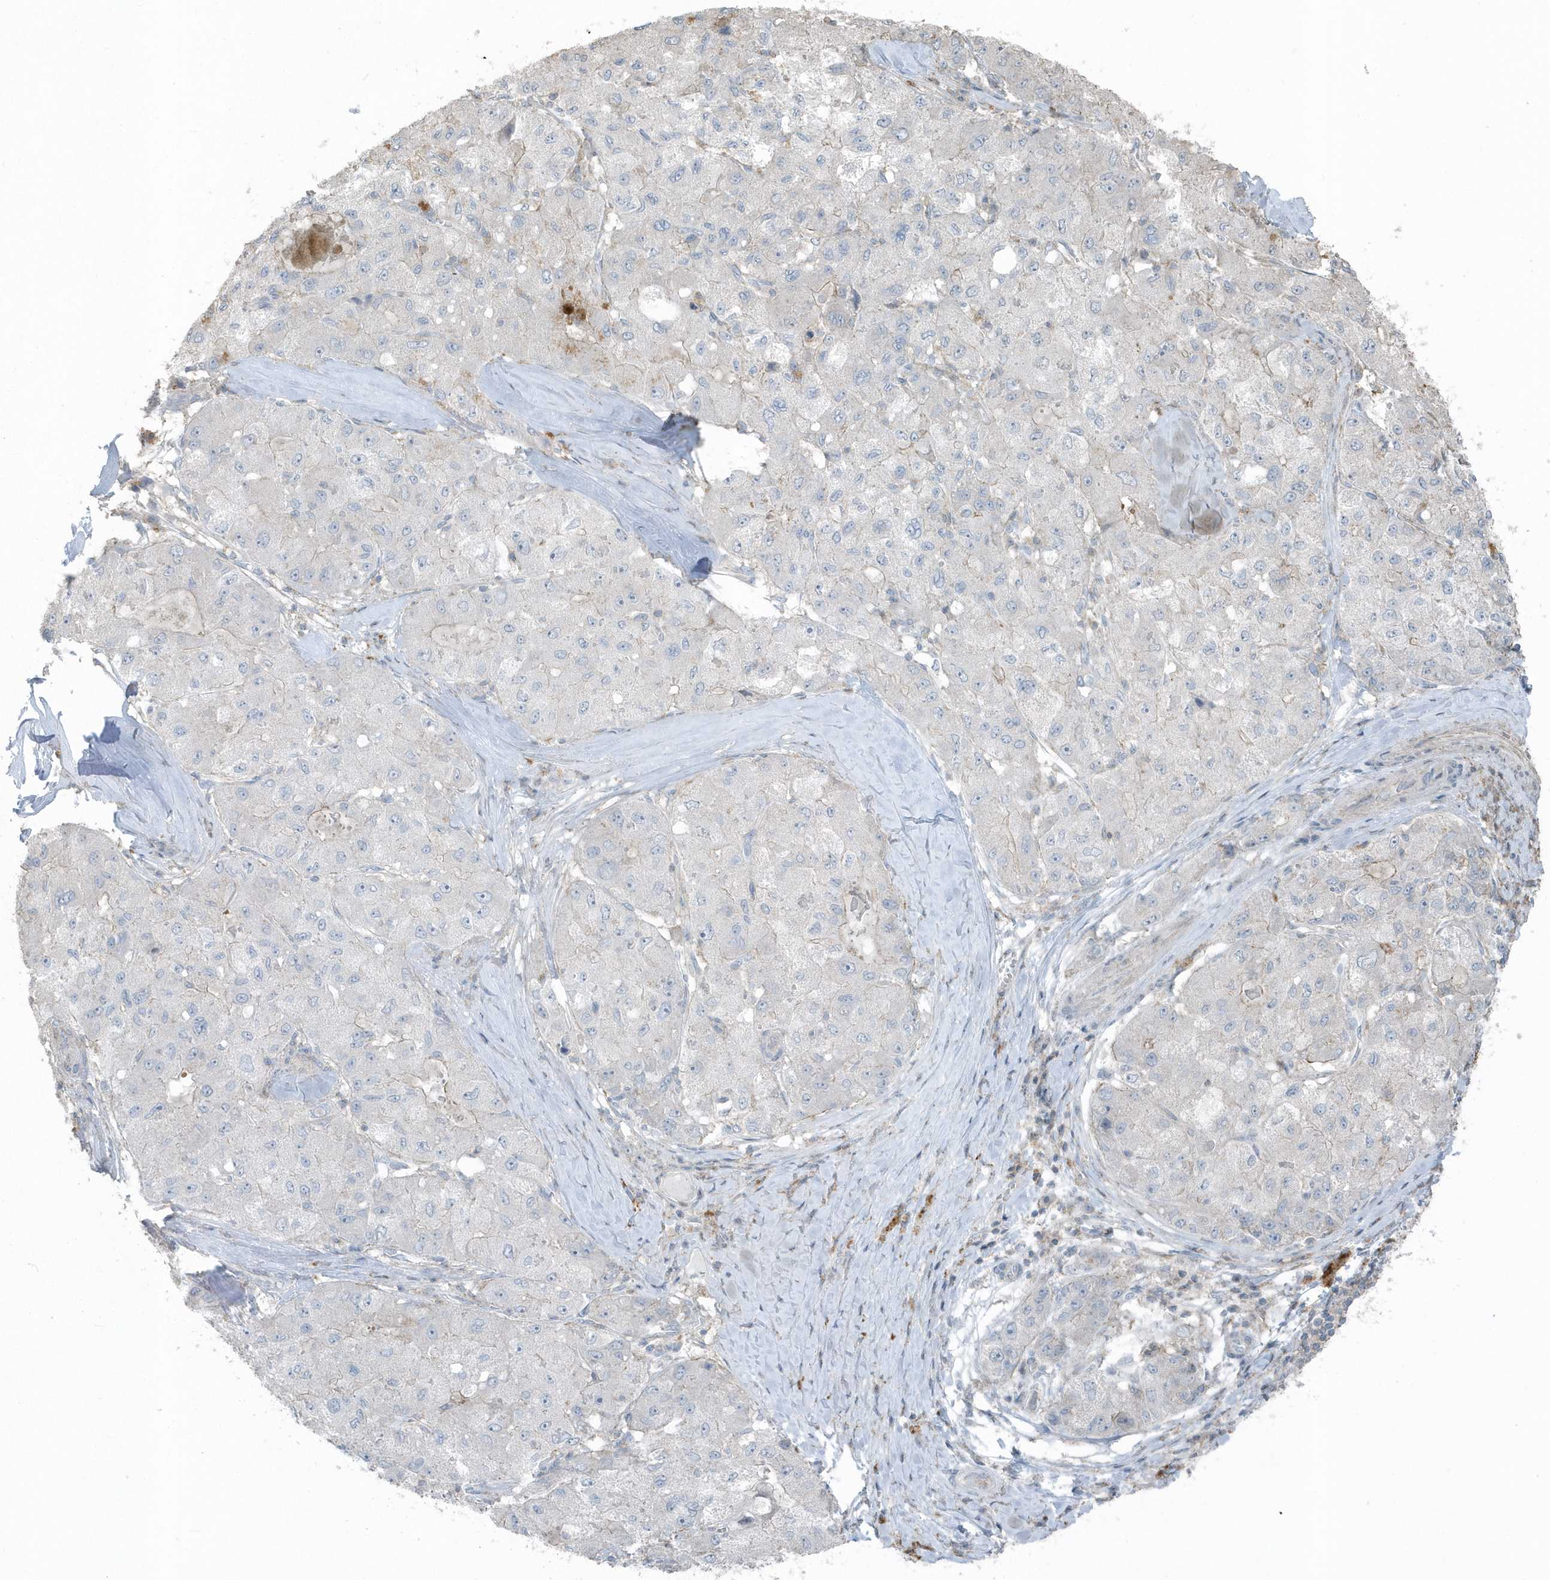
{"staining": {"intensity": "negative", "quantity": "none", "location": "none"}, "tissue": "liver cancer", "cell_type": "Tumor cells", "image_type": "cancer", "snomed": [{"axis": "morphology", "description": "Carcinoma, Hepatocellular, NOS"}, {"axis": "topography", "description": "Liver"}], "caption": "Protein analysis of liver hepatocellular carcinoma exhibits no significant expression in tumor cells.", "gene": "ACTC1", "patient": {"sex": "male", "age": 80}}